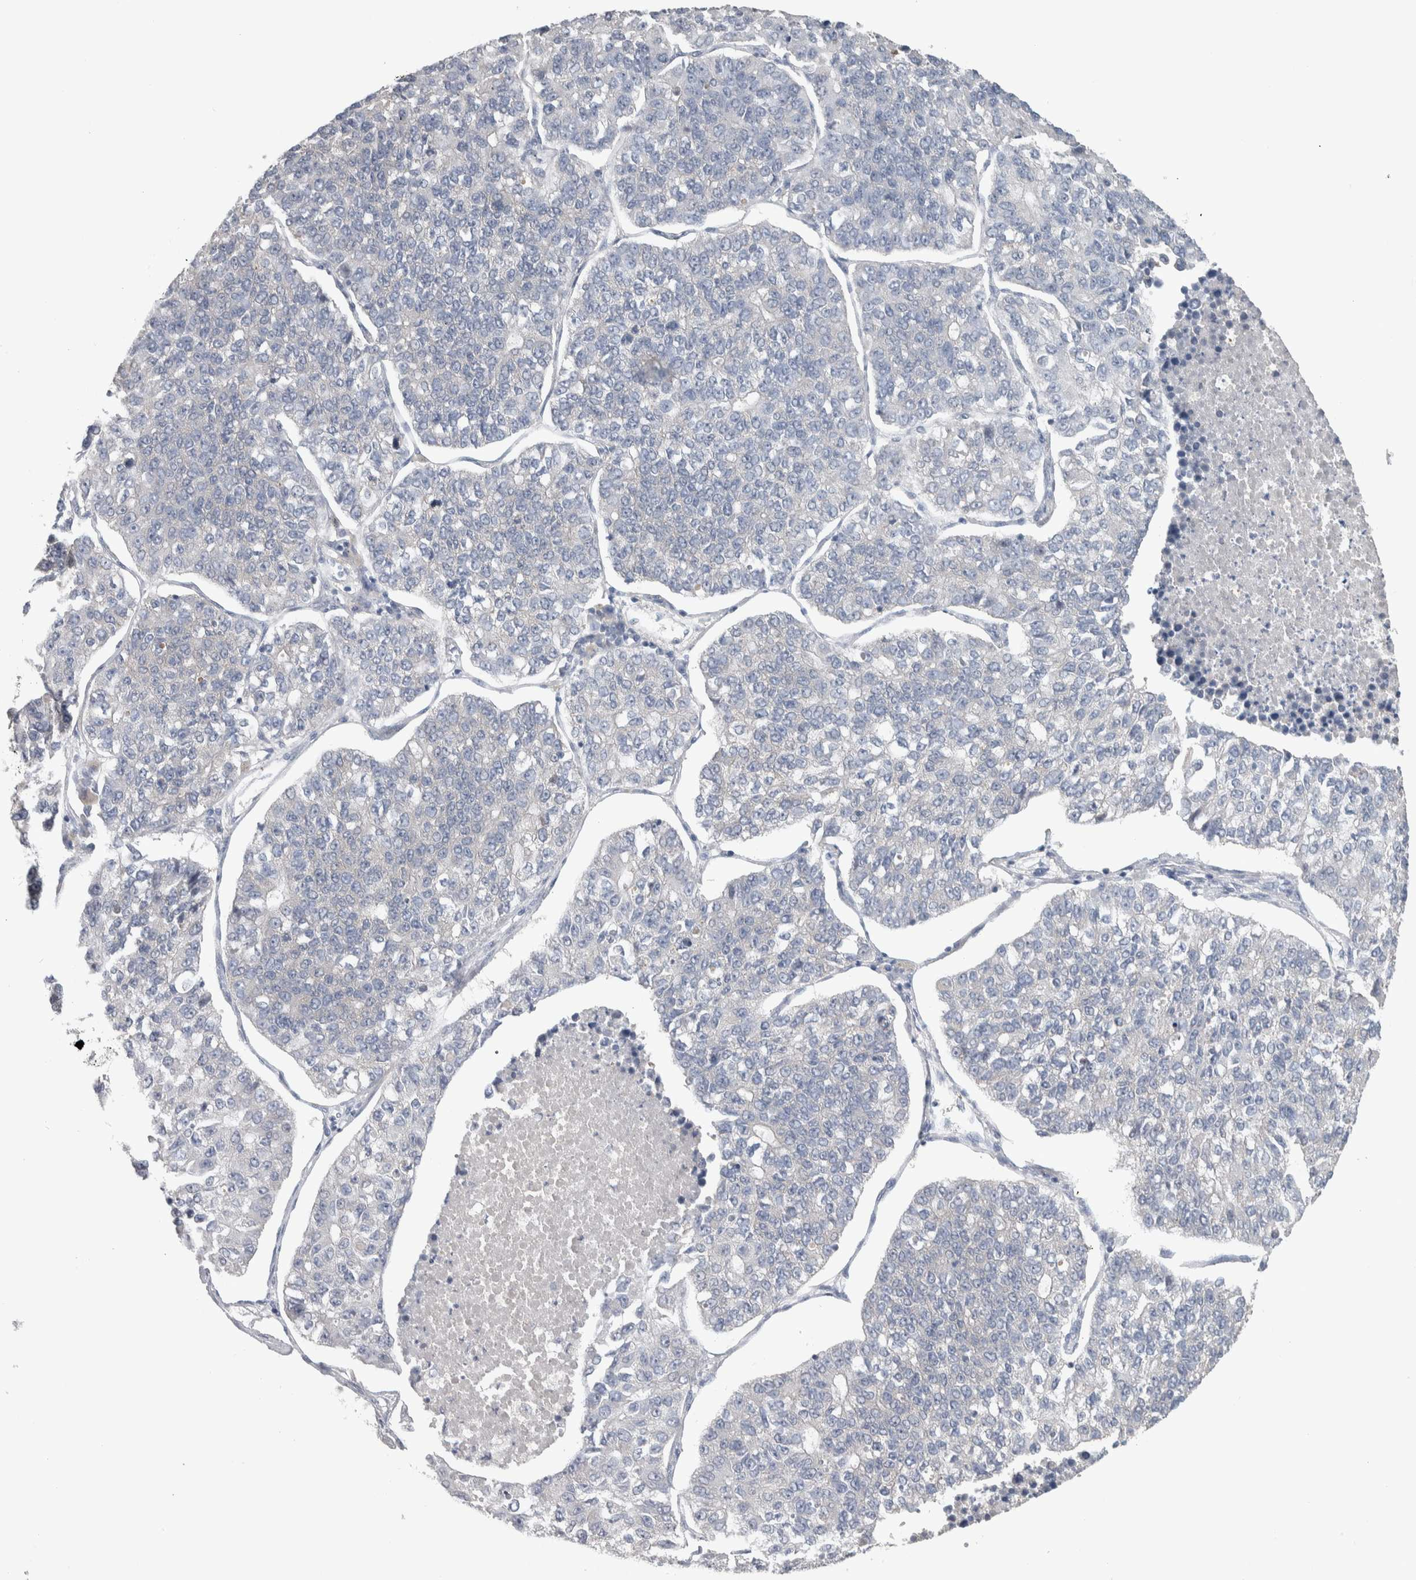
{"staining": {"intensity": "negative", "quantity": "none", "location": "none"}, "tissue": "lung cancer", "cell_type": "Tumor cells", "image_type": "cancer", "snomed": [{"axis": "morphology", "description": "Adenocarcinoma, NOS"}, {"axis": "topography", "description": "Lung"}], "caption": "Micrograph shows no significant protein staining in tumor cells of lung cancer.", "gene": "GPHN", "patient": {"sex": "male", "age": 49}}